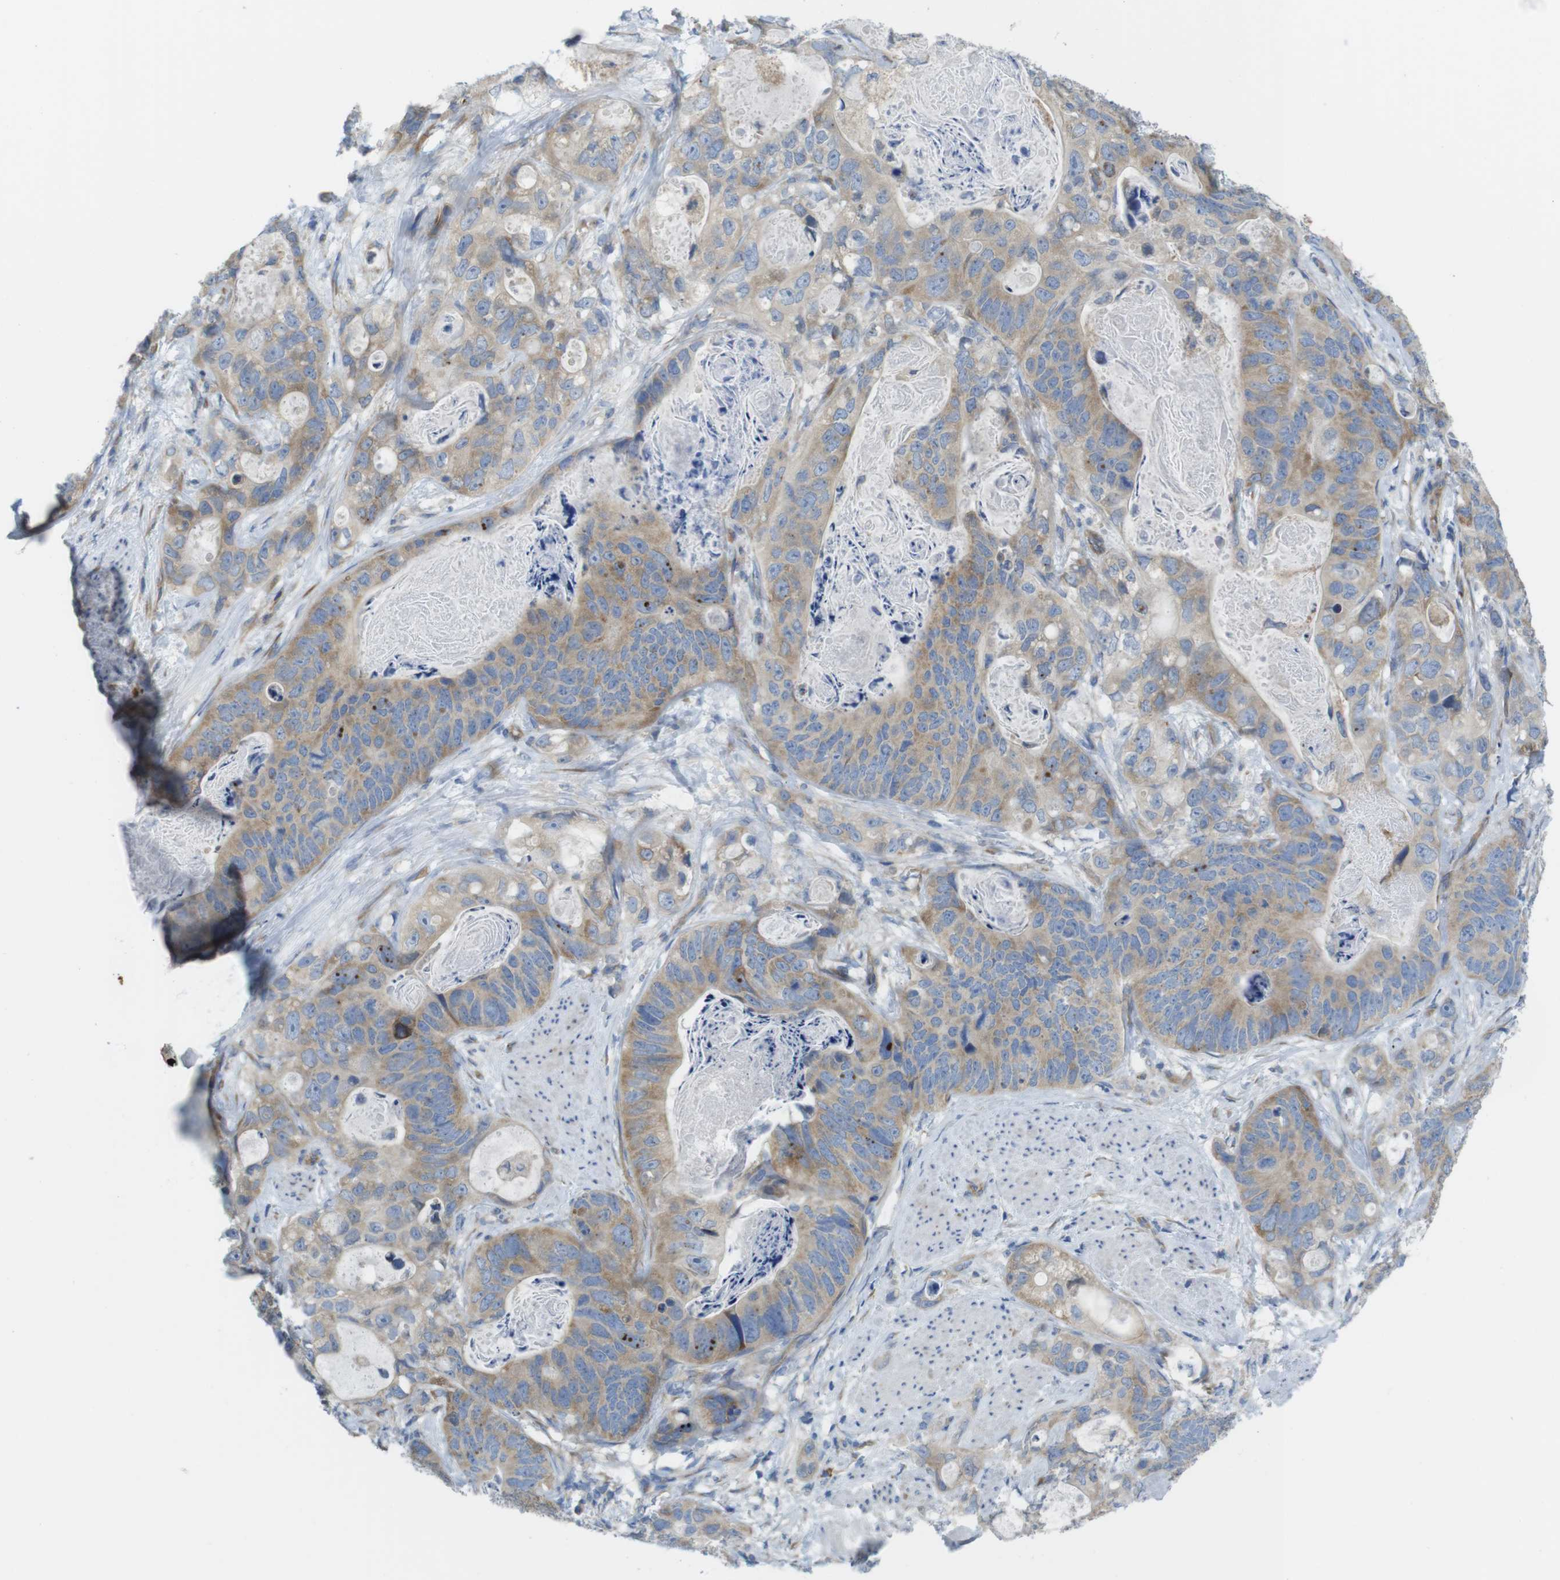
{"staining": {"intensity": "moderate", "quantity": ">75%", "location": "cytoplasmic/membranous"}, "tissue": "stomach cancer", "cell_type": "Tumor cells", "image_type": "cancer", "snomed": [{"axis": "morphology", "description": "Adenocarcinoma, NOS"}, {"axis": "topography", "description": "Stomach"}], "caption": "Stomach cancer stained with a protein marker reveals moderate staining in tumor cells.", "gene": "TMEM234", "patient": {"sex": "female", "age": 89}}